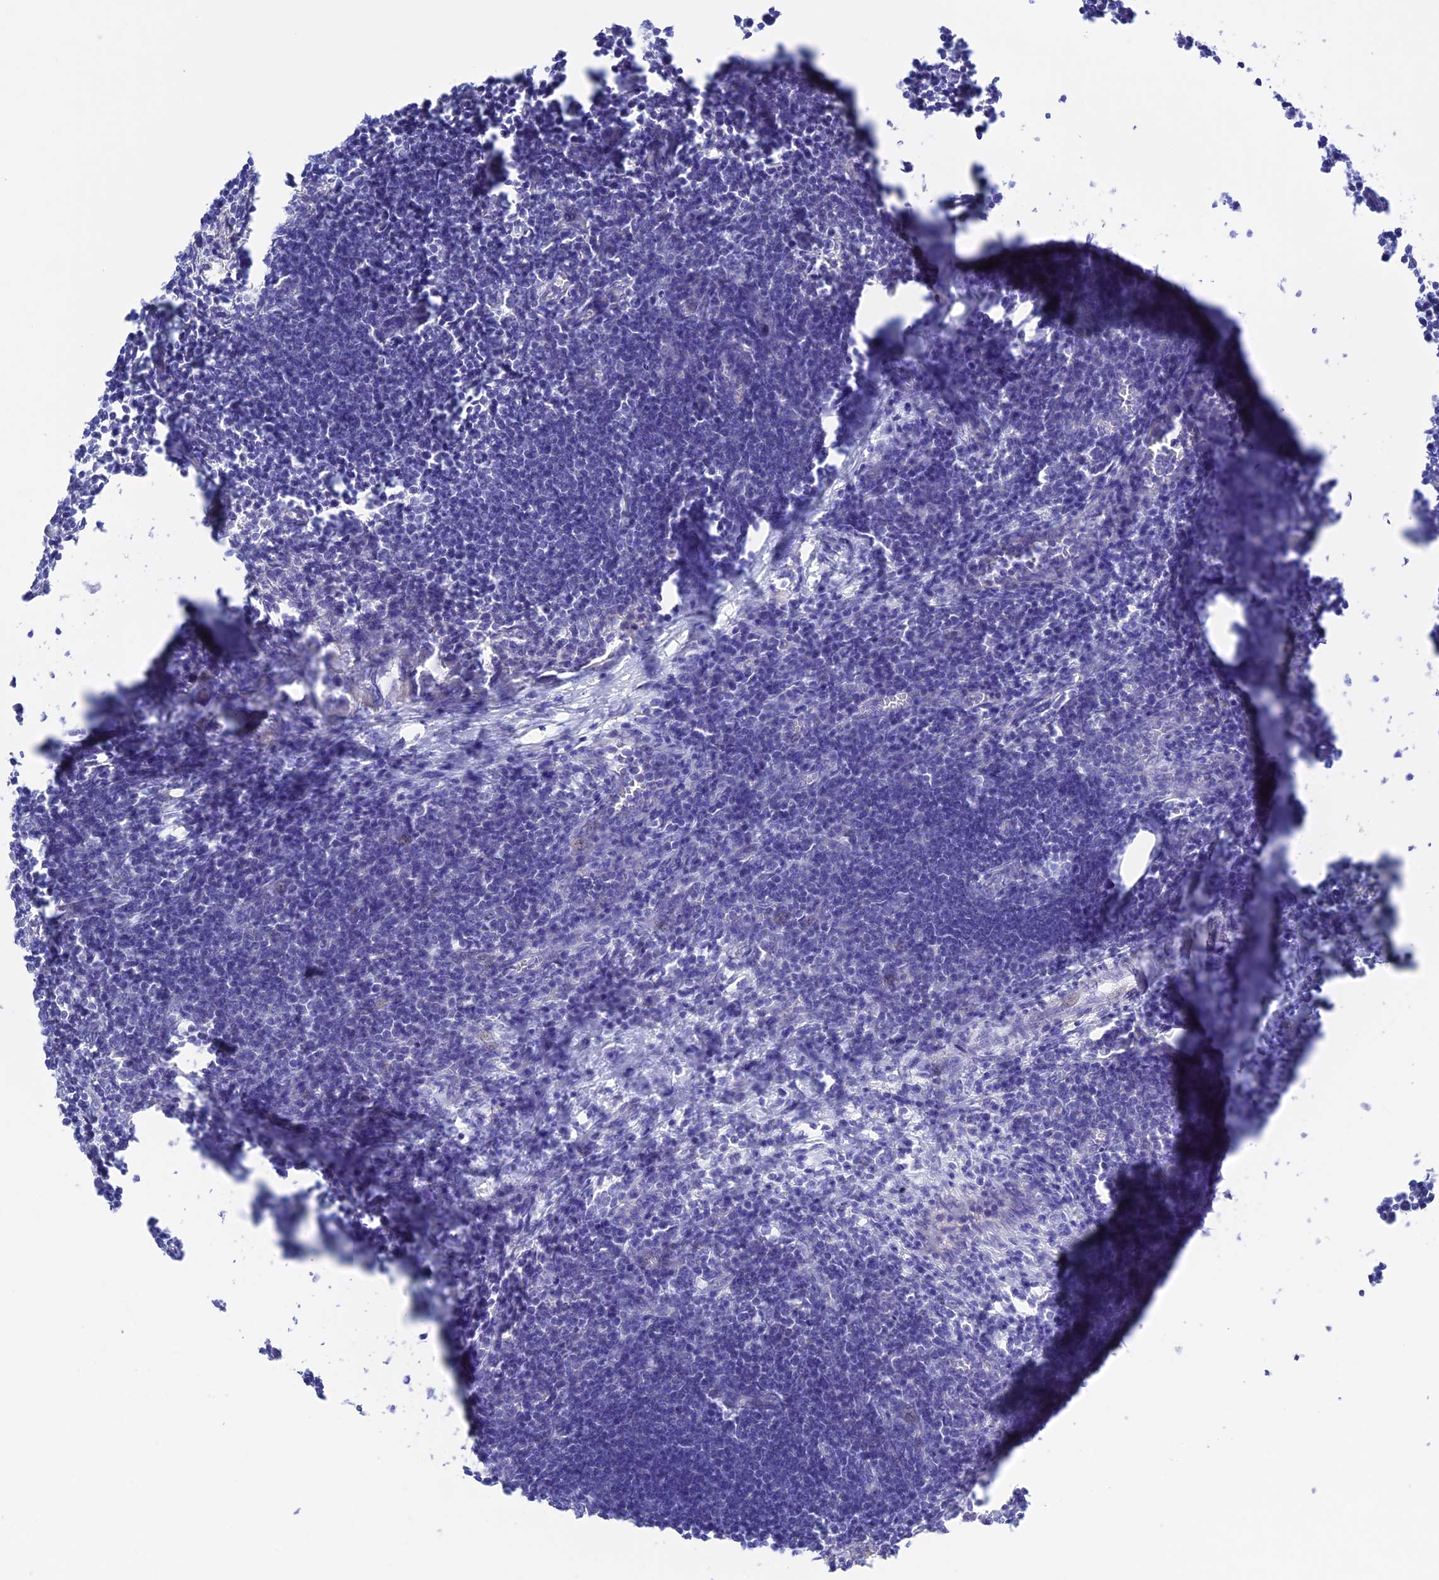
{"staining": {"intensity": "weak", "quantity": "<25%", "location": "cytoplasmic/membranous"}, "tissue": "lymph node", "cell_type": "Germinal center cells", "image_type": "normal", "snomed": [{"axis": "morphology", "description": "Normal tissue, NOS"}, {"axis": "morphology", "description": "Malignant melanoma, Metastatic site"}, {"axis": "topography", "description": "Lymph node"}], "caption": "Normal lymph node was stained to show a protein in brown. There is no significant positivity in germinal center cells. Nuclei are stained in blue.", "gene": "CHSY3", "patient": {"sex": "male", "age": 41}}